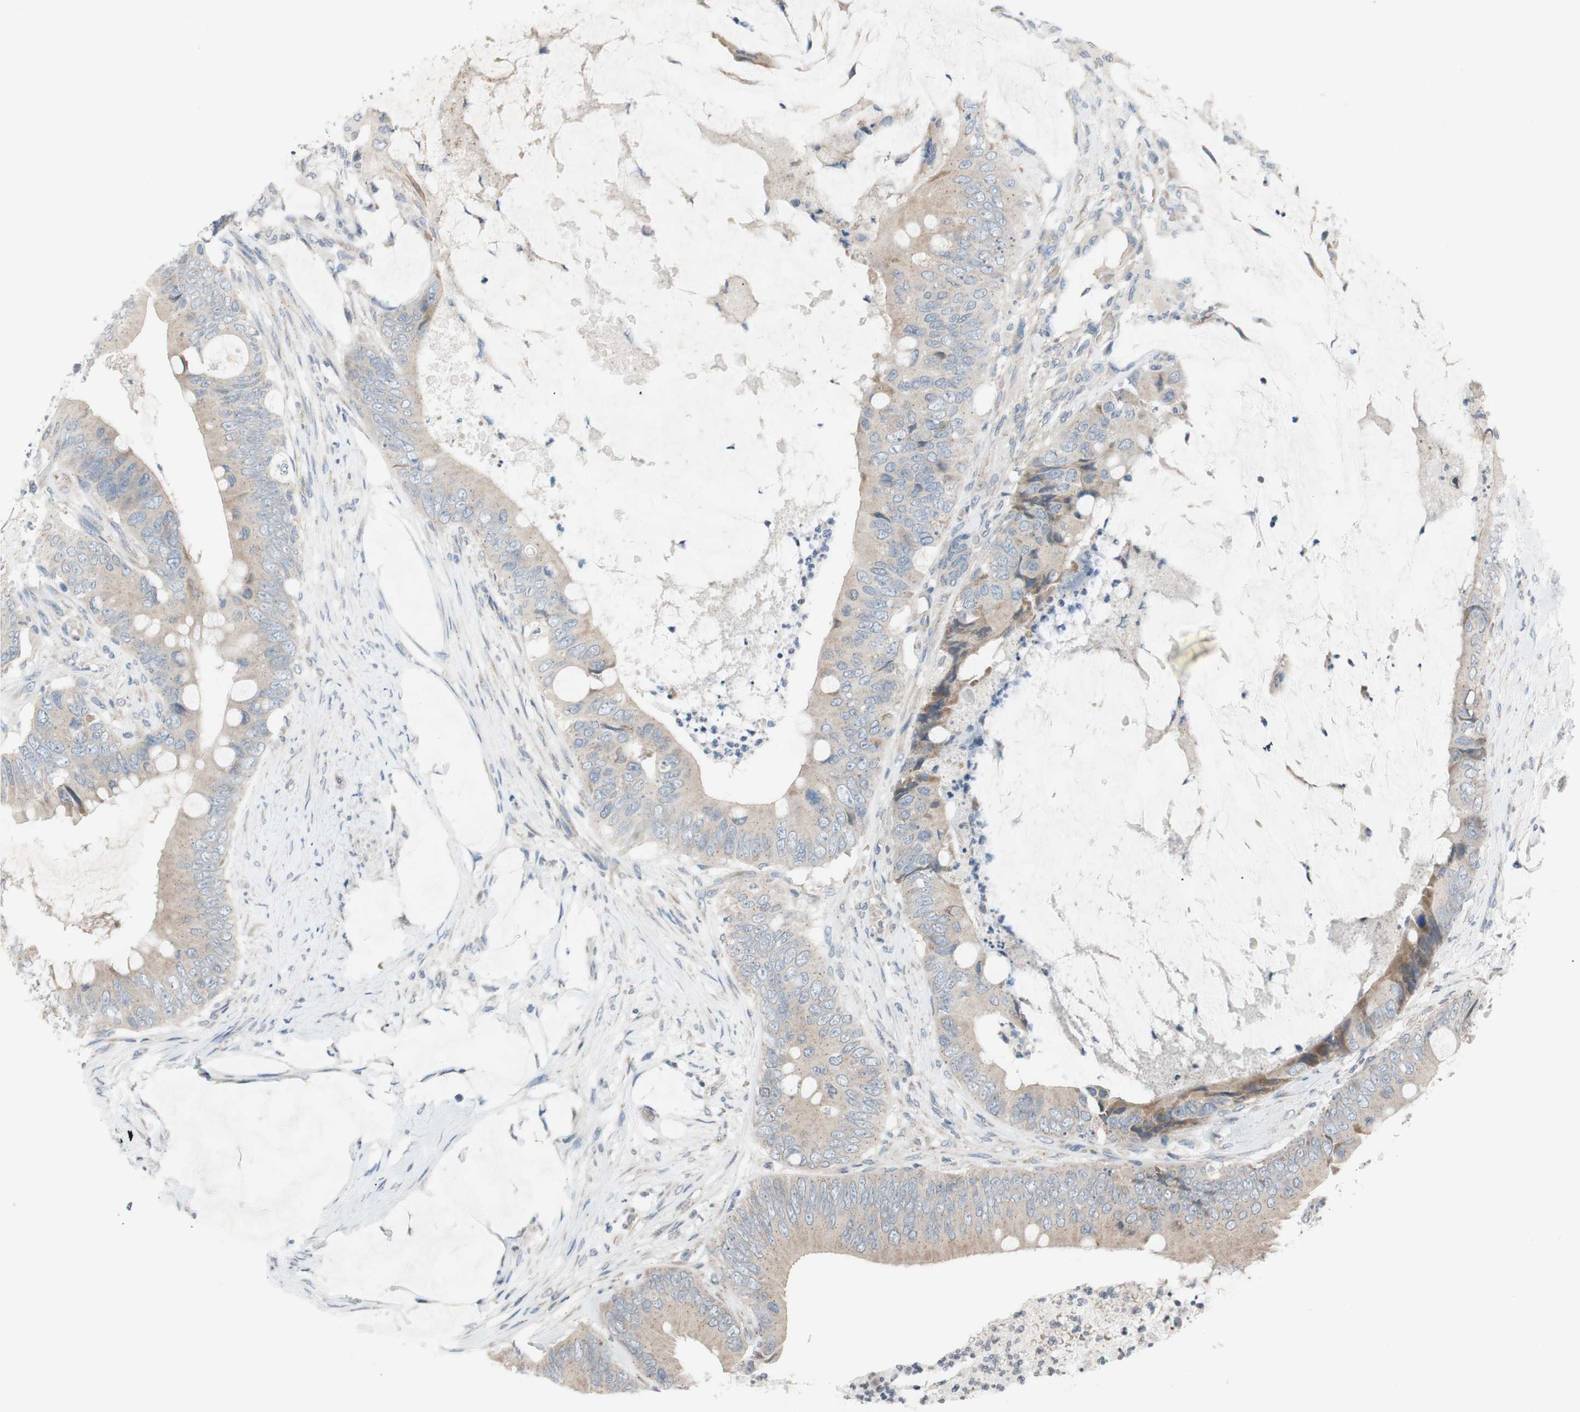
{"staining": {"intensity": "weak", "quantity": ">75%", "location": "cytoplasmic/membranous"}, "tissue": "colorectal cancer", "cell_type": "Tumor cells", "image_type": "cancer", "snomed": [{"axis": "morphology", "description": "Adenocarcinoma, NOS"}, {"axis": "topography", "description": "Rectum"}], "caption": "Protein expression analysis of human colorectal cancer (adenocarcinoma) reveals weak cytoplasmic/membranous staining in about >75% of tumor cells.", "gene": "ADD2", "patient": {"sex": "female", "age": 77}}